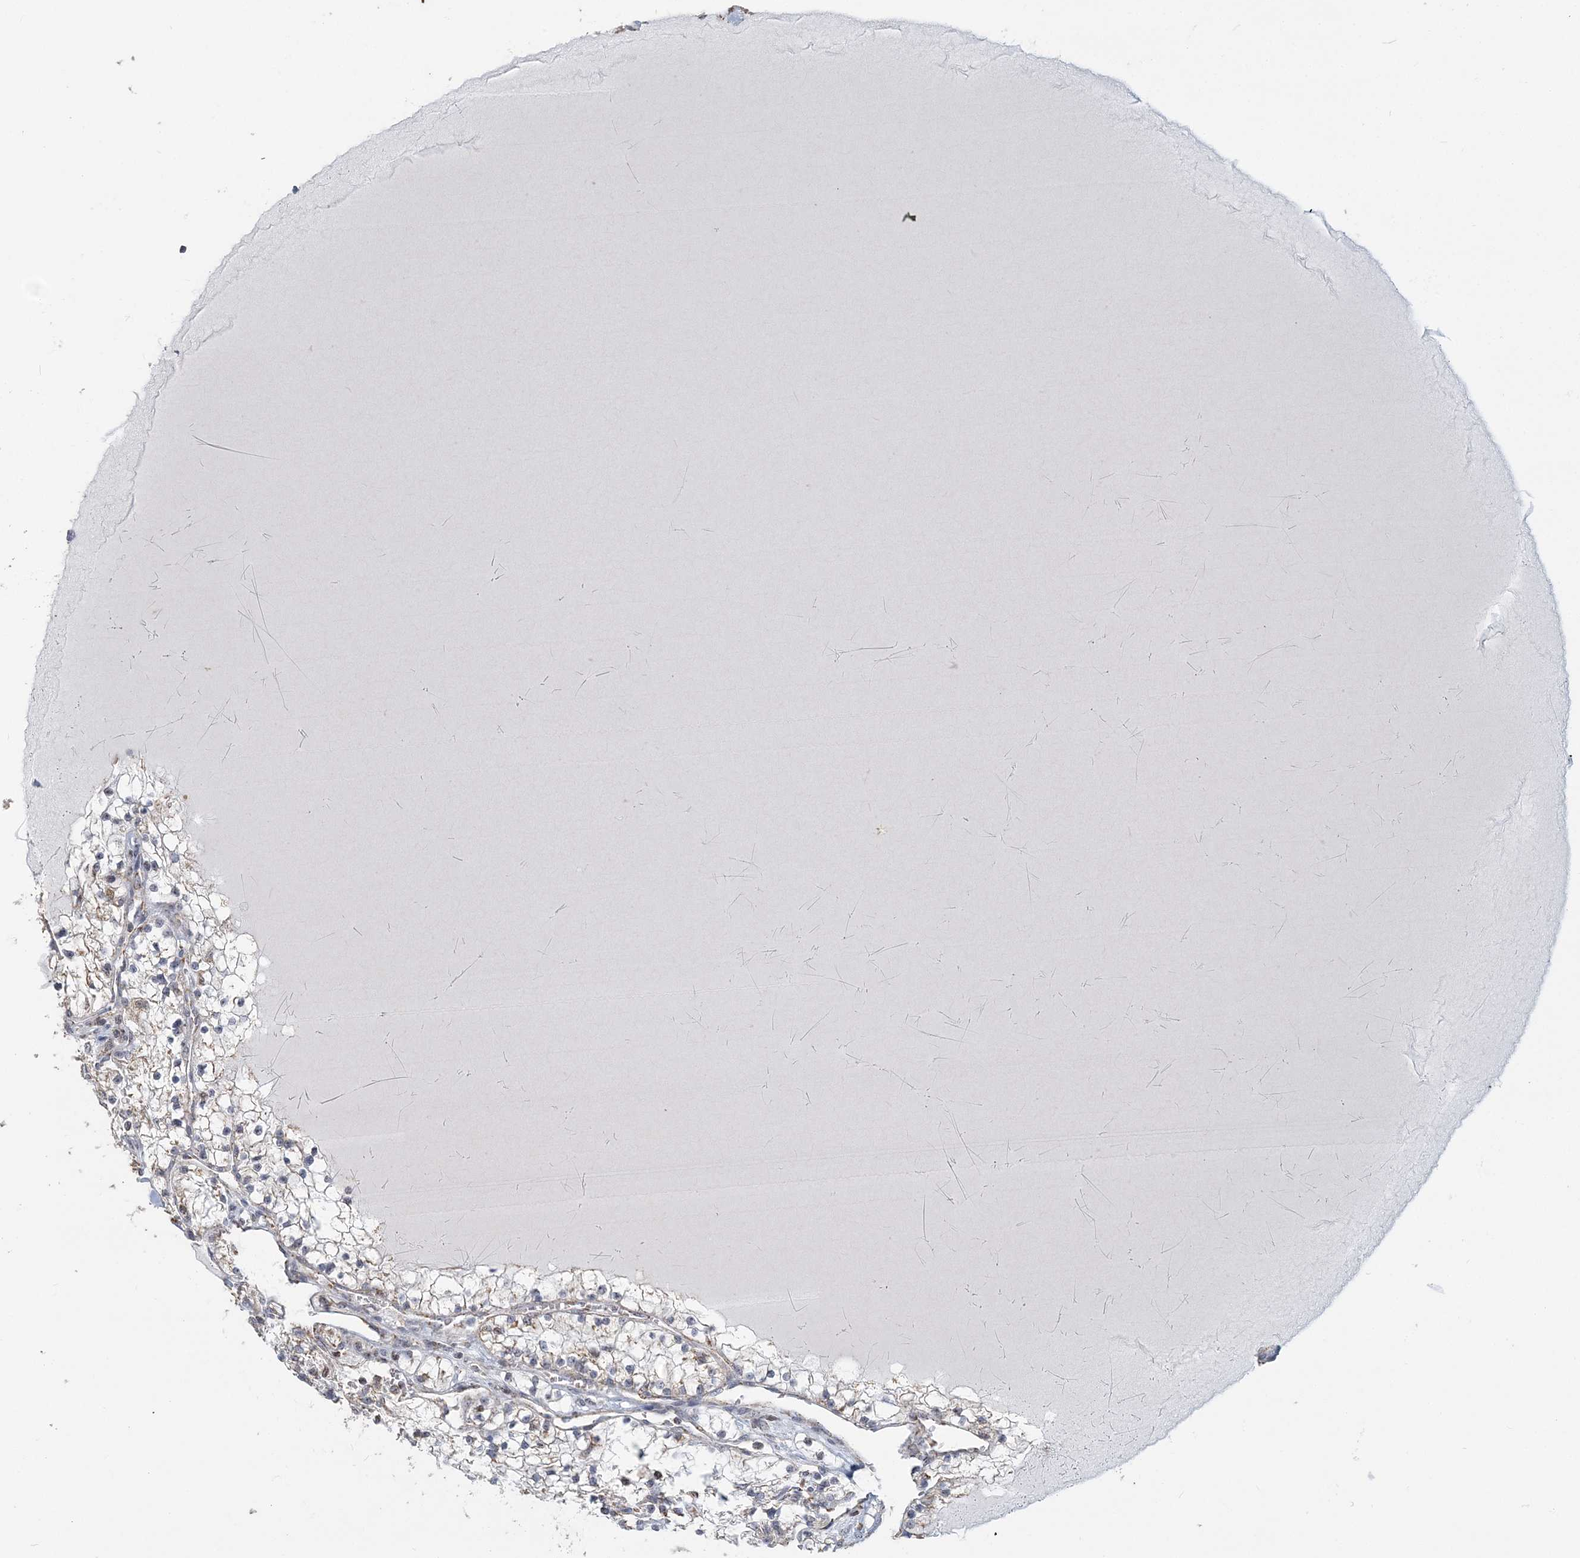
{"staining": {"intensity": "moderate", "quantity": "25%-75%", "location": "cytoplasmic/membranous"}, "tissue": "renal cancer", "cell_type": "Tumor cells", "image_type": "cancer", "snomed": [{"axis": "morphology", "description": "Adenocarcinoma, NOS"}, {"axis": "topography", "description": "Kidney"}], "caption": "A histopathology image of human adenocarcinoma (renal) stained for a protein reveals moderate cytoplasmic/membranous brown staining in tumor cells.", "gene": "SUCLG1", "patient": {"sex": "male", "age": 80}}